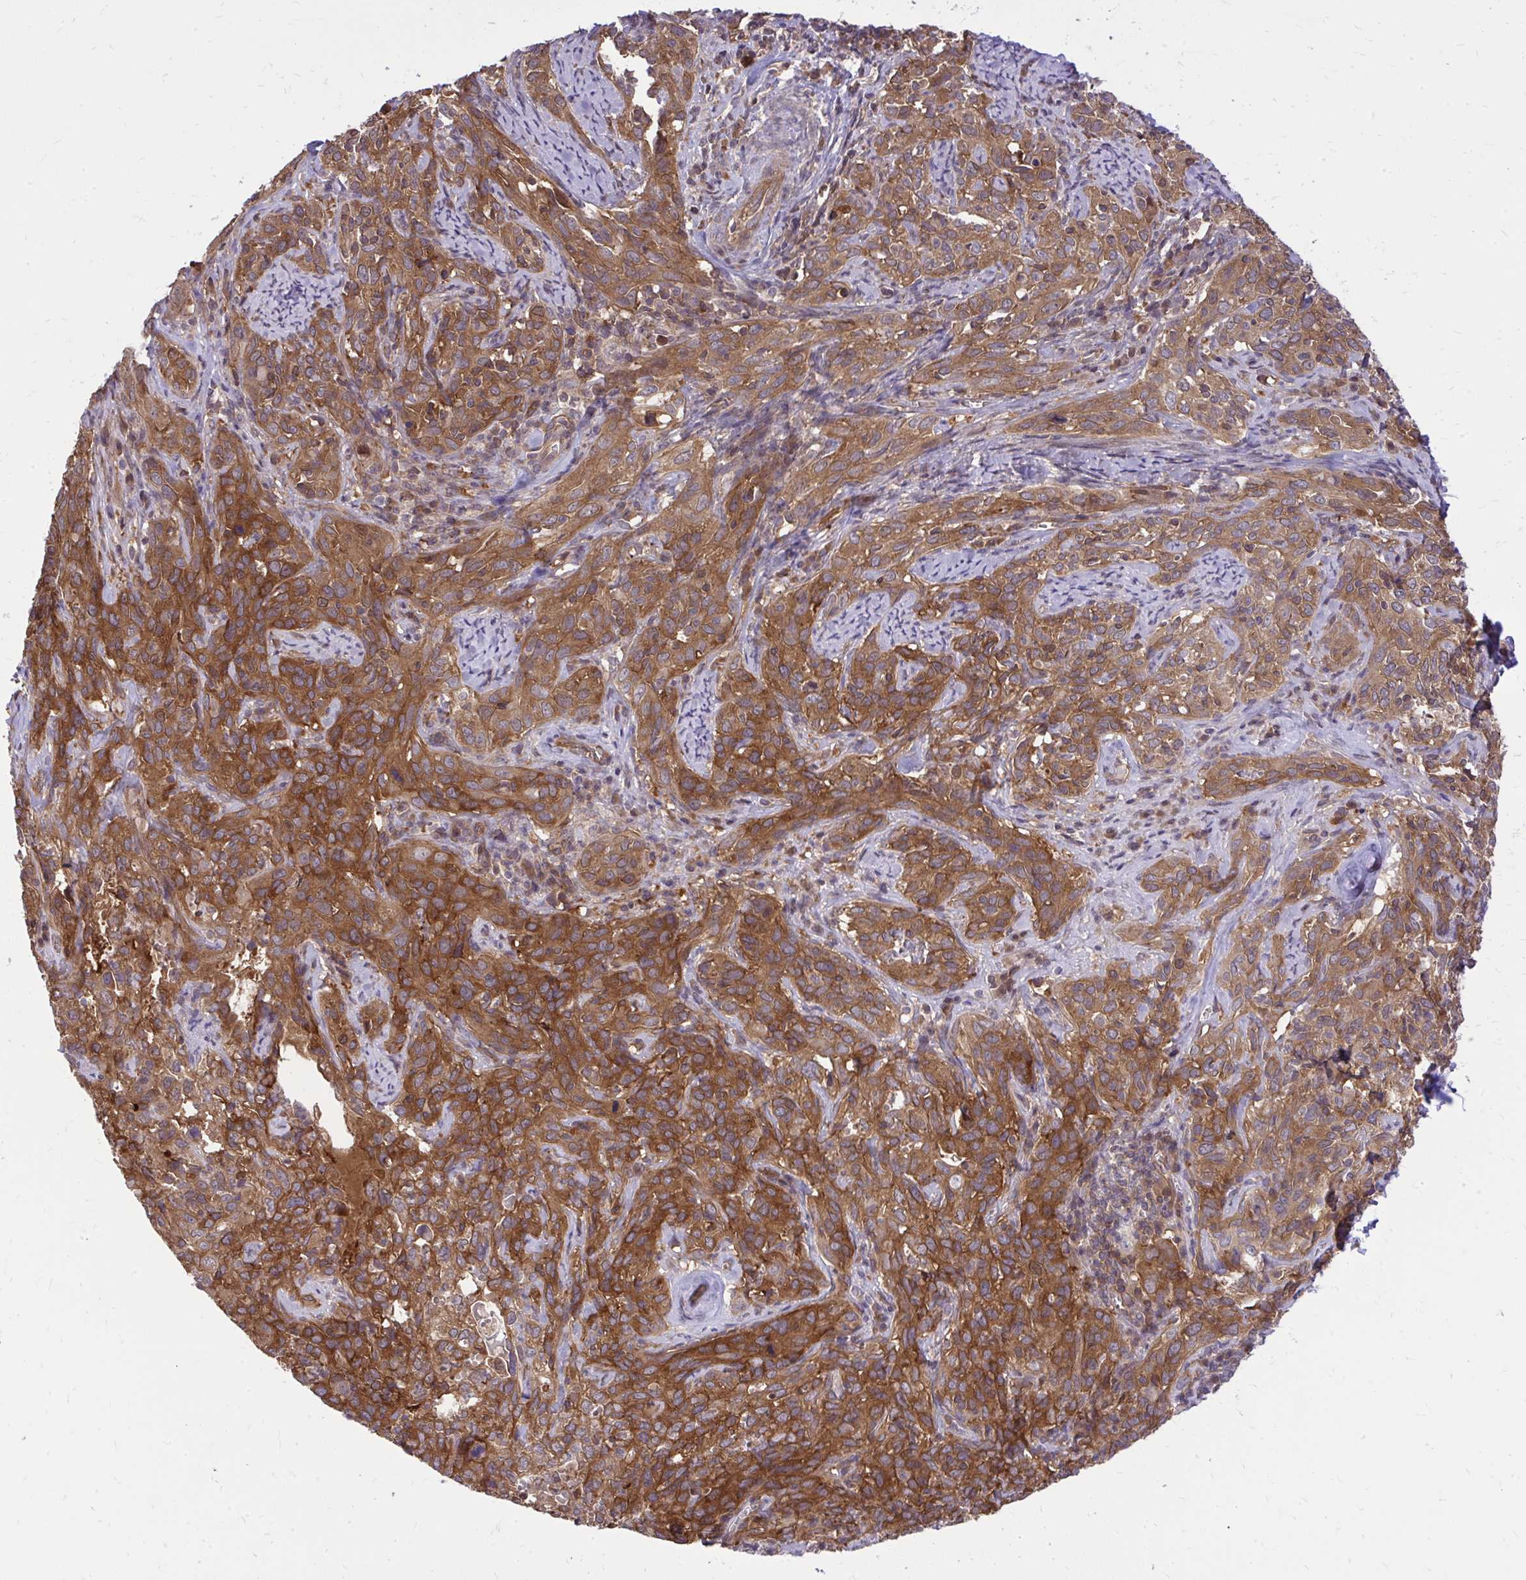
{"staining": {"intensity": "strong", "quantity": ">75%", "location": "cytoplasmic/membranous"}, "tissue": "cervical cancer", "cell_type": "Tumor cells", "image_type": "cancer", "snomed": [{"axis": "morphology", "description": "Squamous cell carcinoma, NOS"}, {"axis": "topography", "description": "Cervix"}], "caption": "Immunohistochemistry (IHC) histopathology image of neoplastic tissue: human cervical cancer (squamous cell carcinoma) stained using IHC reveals high levels of strong protein expression localized specifically in the cytoplasmic/membranous of tumor cells, appearing as a cytoplasmic/membranous brown color.", "gene": "PPP5C", "patient": {"sex": "female", "age": 51}}